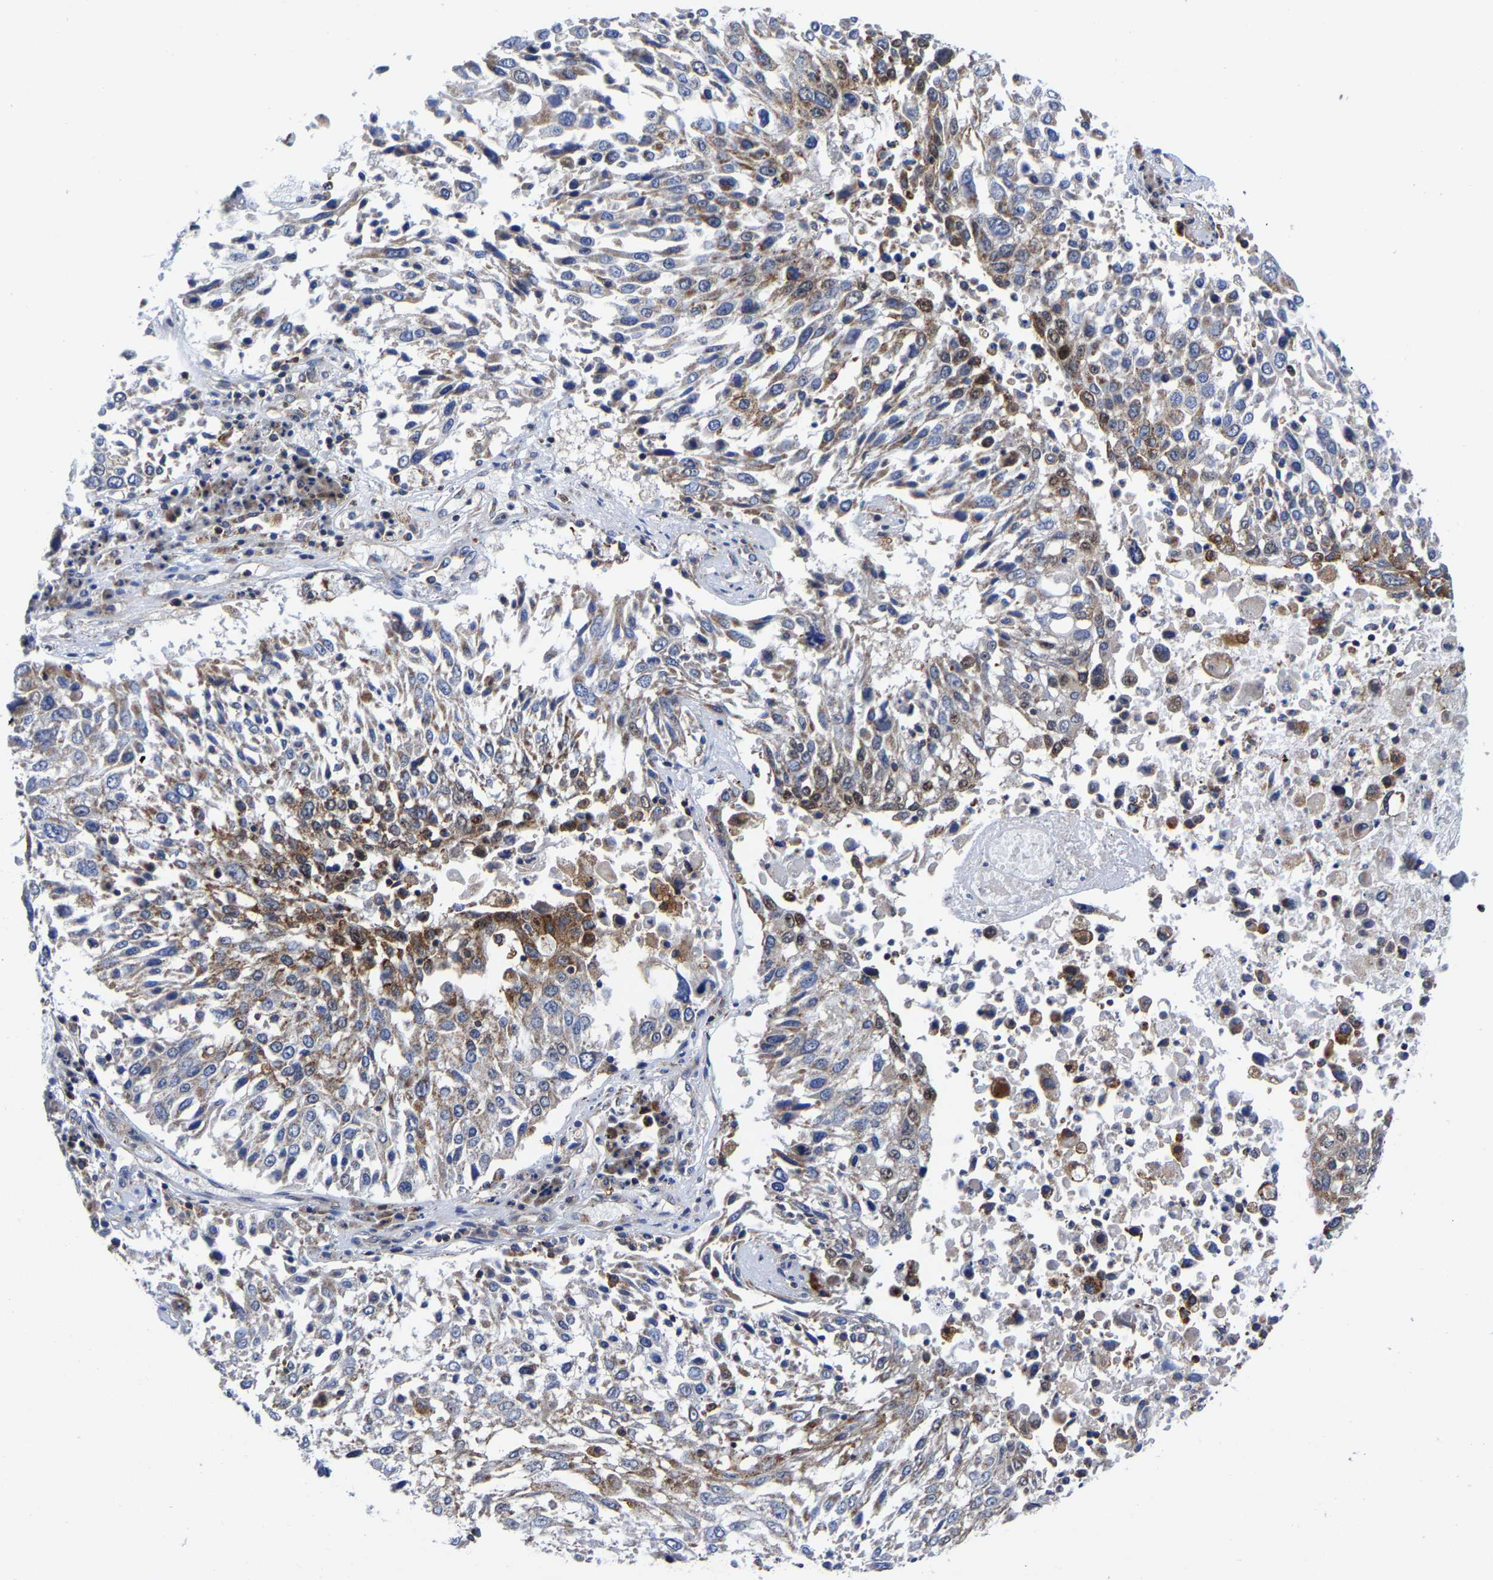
{"staining": {"intensity": "moderate", "quantity": "<25%", "location": "cytoplasmic/membranous"}, "tissue": "lung cancer", "cell_type": "Tumor cells", "image_type": "cancer", "snomed": [{"axis": "morphology", "description": "Squamous cell carcinoma, NOS"}, {"axis": "topography", "description": "Lung"}], "caption": "Brown immunohistochemical staining in lung squamous cell carcinoma reveals moderate cytoplasmic/membranous positivity in approximately <25% of tumor cells.", "gene": "PFKFB3", "patient": {"sex": "male", "age": 65}}